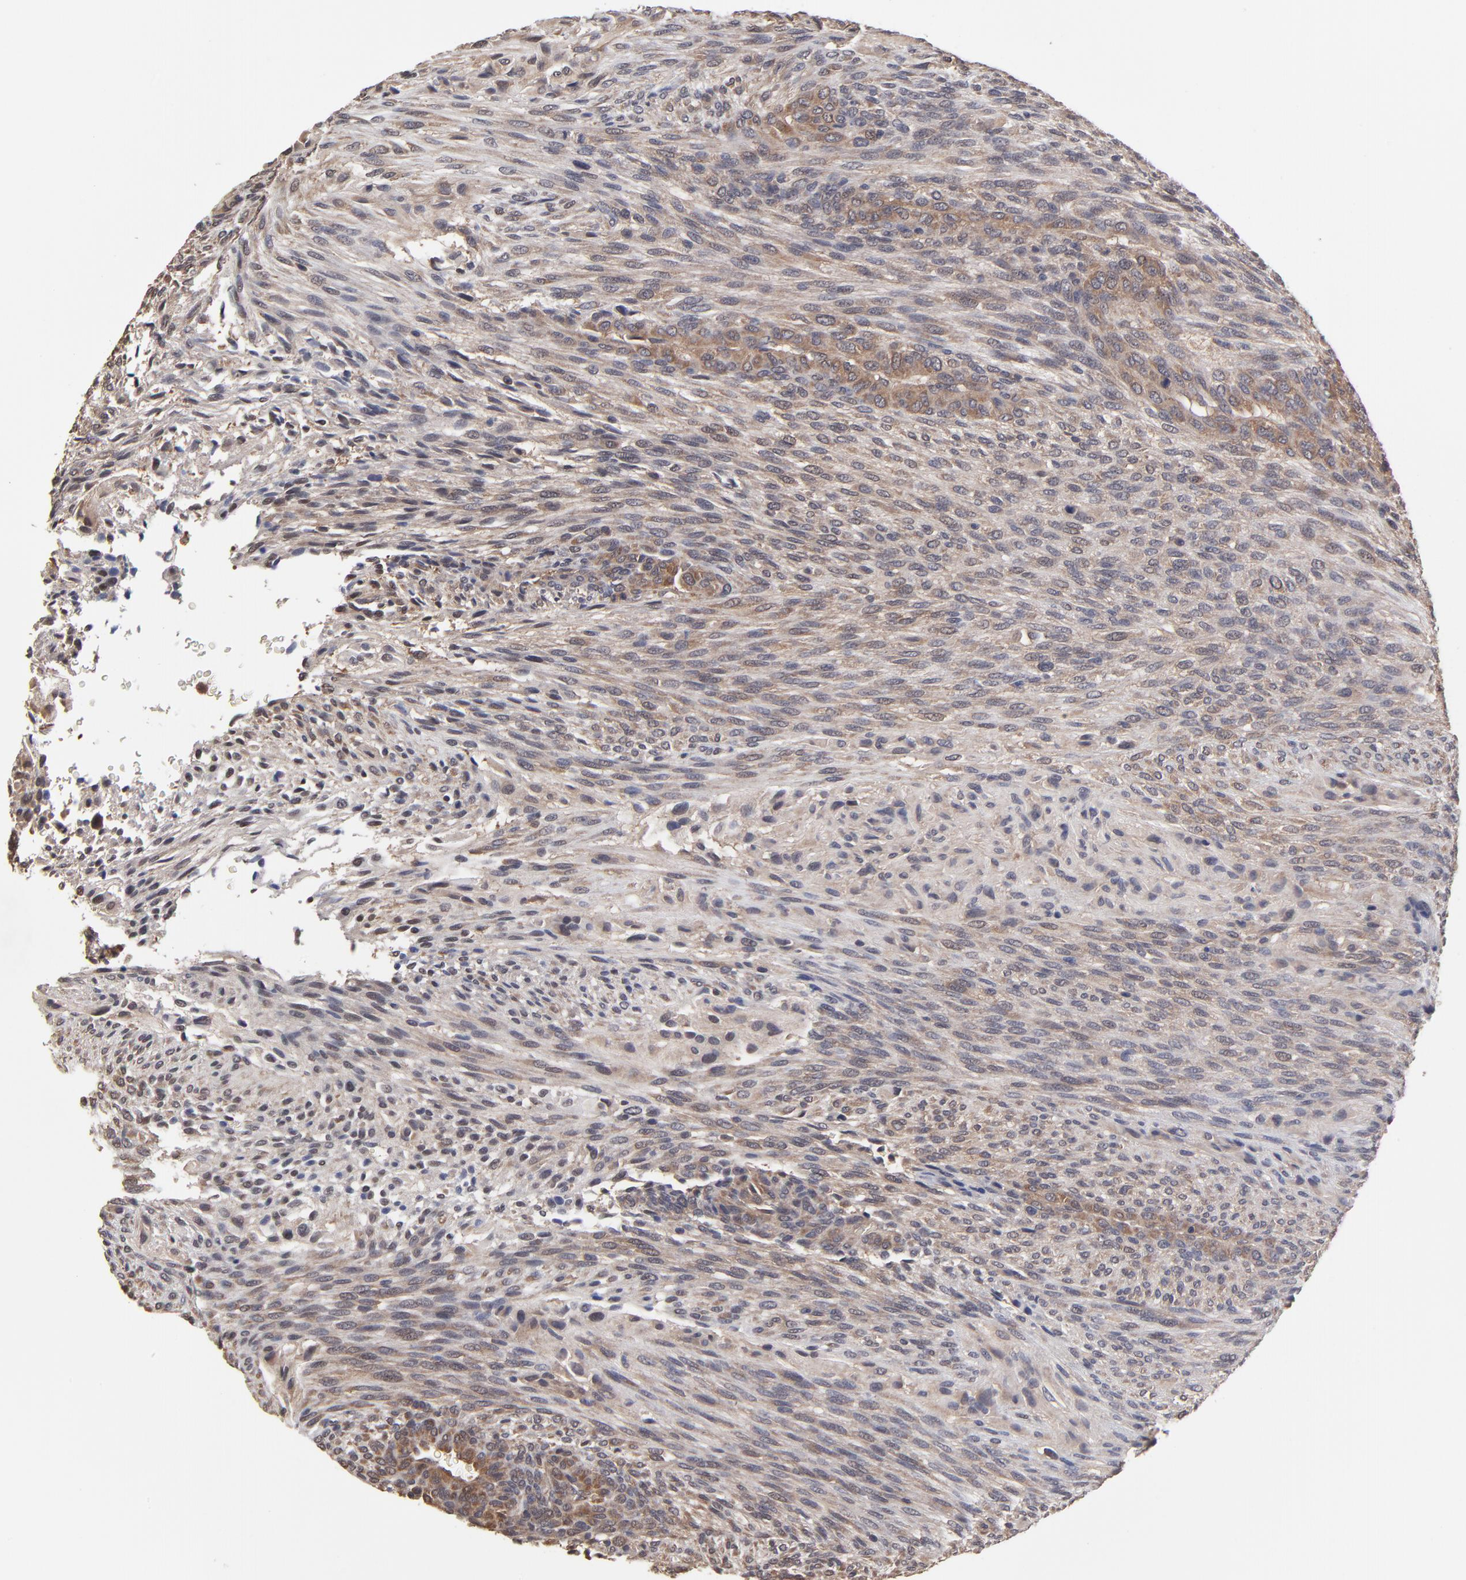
{"staining": {"intensity": "weak", "quantity": ">75%", "location": "cytoplasmic/membranous"}, "tissue": "glioma", "cell_type": "Tumor cells", "image_type": "cancer", "snomed": [{"axis": "morphology", "description": "Glioma, malignant, High grade"}, {"axis": "topography", "description": "Cerebral cortex"}], "caption": "Malignant high-grade glioma tissue reveals weak cytoplasmic/membranous staining in about >75% of tumor cells, visualized by immunohistochemistry.", "gene": "CCT2", "patient": {"sex": "female", "age": 55}}